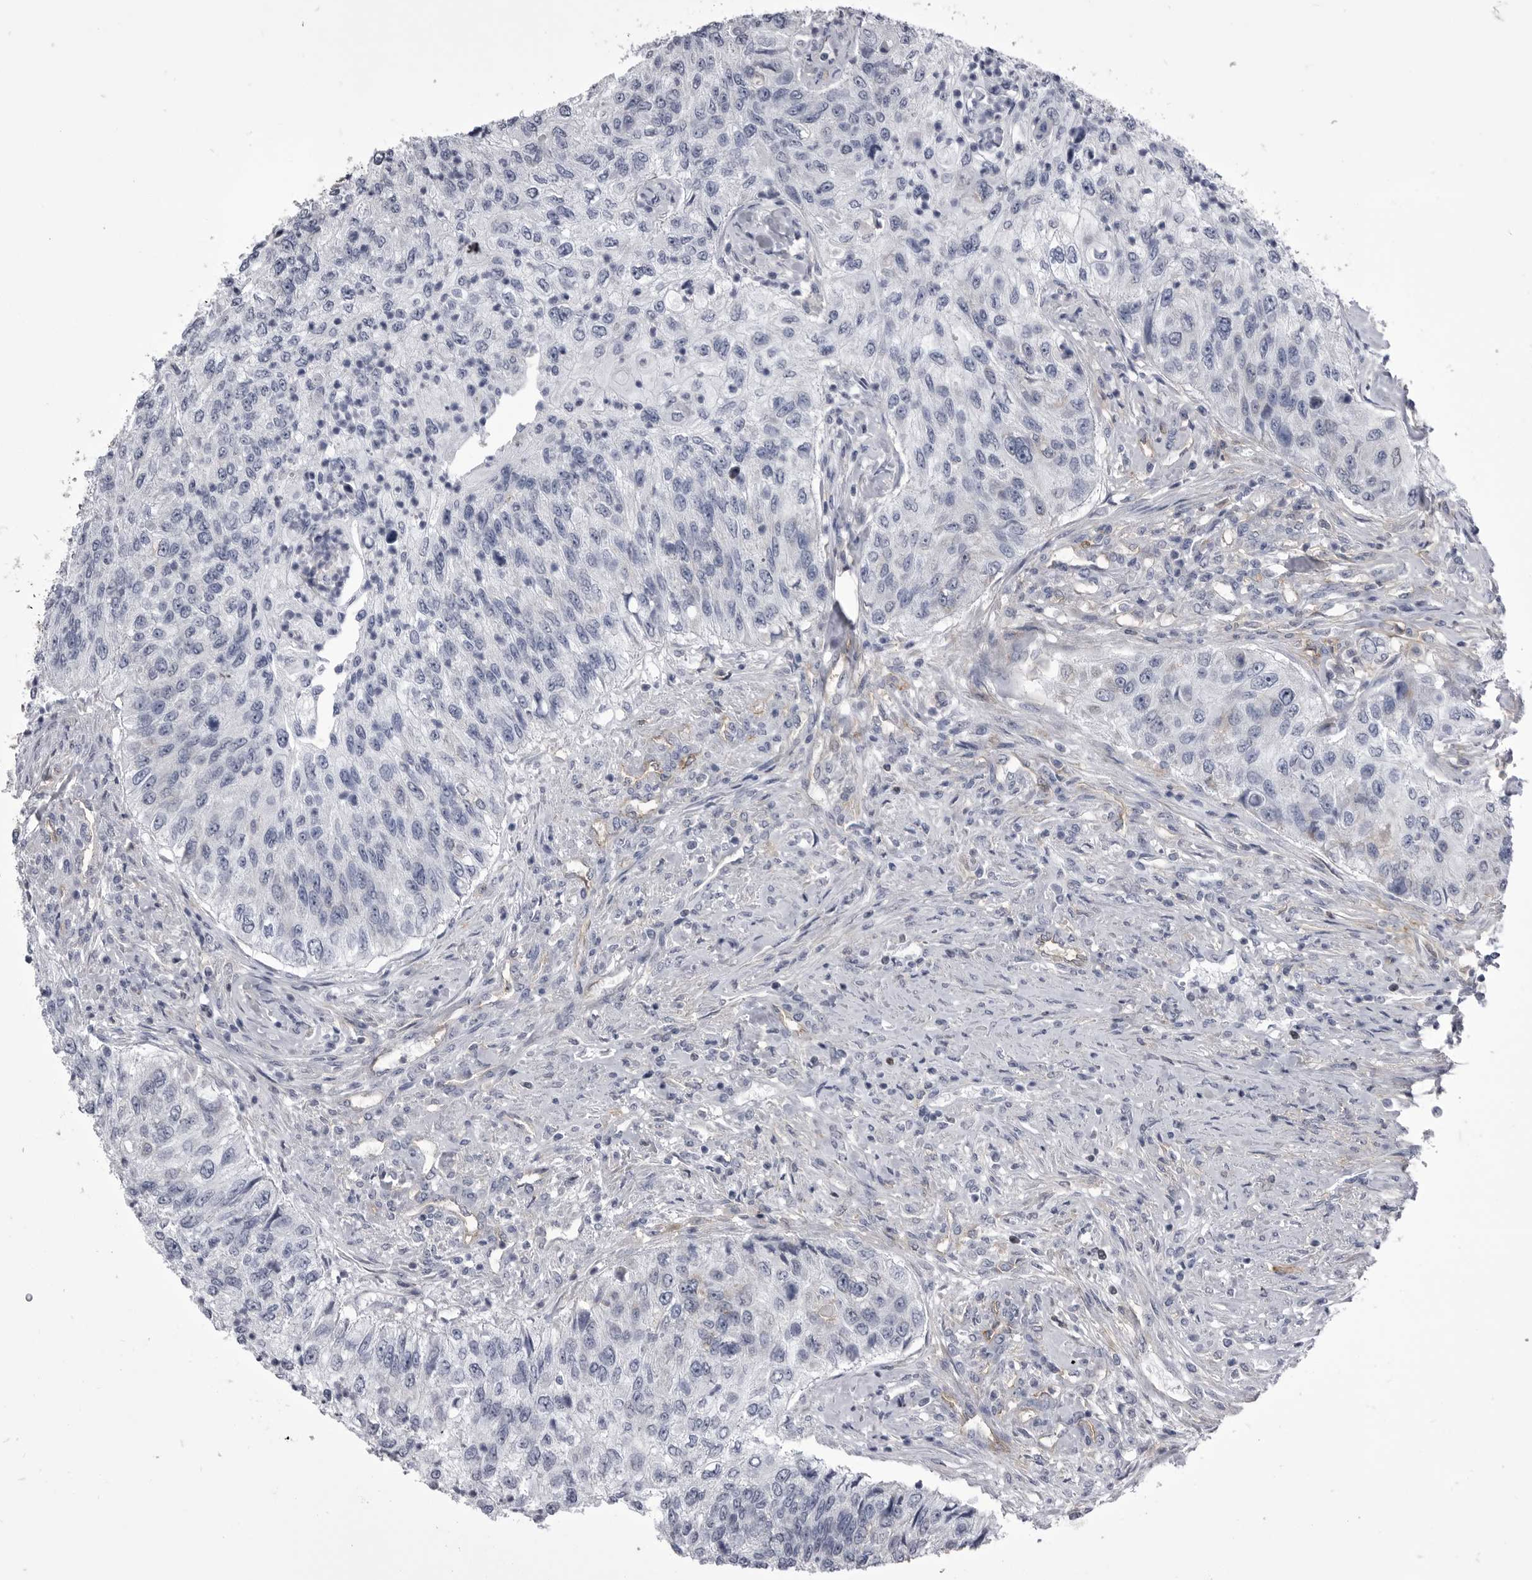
{"staining": {"intensity": "negative", "quantity": "none", "location": "none"}, "tissue": "urothelial cancer", "cell_type": "Tumor cells", "image_type": "cancer", "snomed": [{"axis": "morphology", "description": "Urothelial carcinoma, High grade"}, {"axis": "topography", "description": "Urinary bladder"}], "caption": "The histopathology image exhibits no significant positivity in tumor cells of high-grade urothelial carcinoma.", "gene": "OPLAH", "patient": {"sex": "female", "age": 60}}